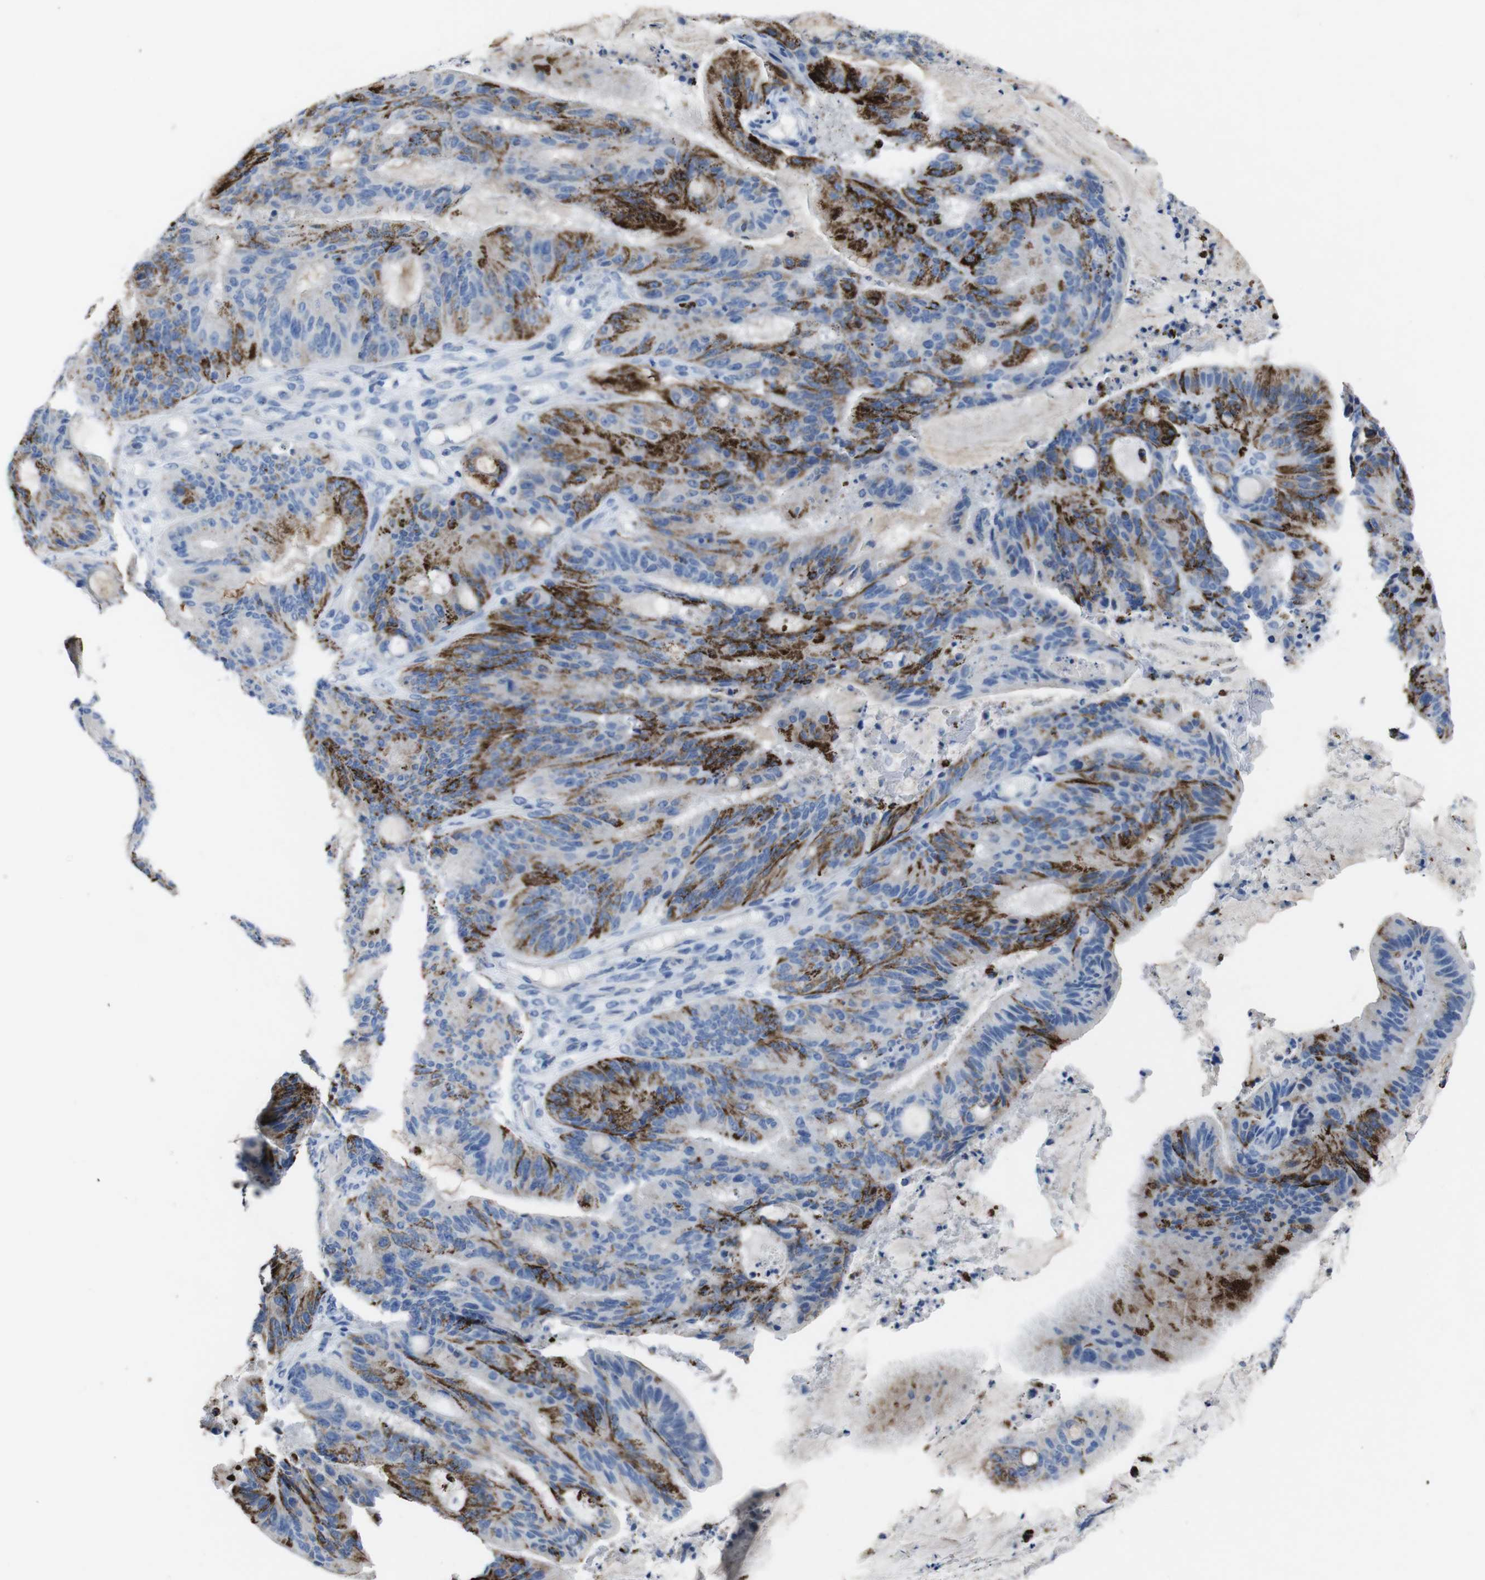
{"staining": {"intensity": "strong", "quantity": "25%-75%", "location": "cytoplasmic/membranous"}, "tissue": "liver cancer", "cell_type": "Tumor cells", "image_type": "cancer", "snomed": [{"axis": "morphology", "description": "Cholangiocarcinoma"}, {"axis": "topography", "description": "Liver"}], "caption": "An image showing strong cytoplasmic/membranous staining in approximately 25%-75% of tumor cells in cholangiocarcinoma (liver), as visualized by brown immunohistochemical staining.", "gene": "GJB2", "patient": {"sex": "female", "age": 73}}